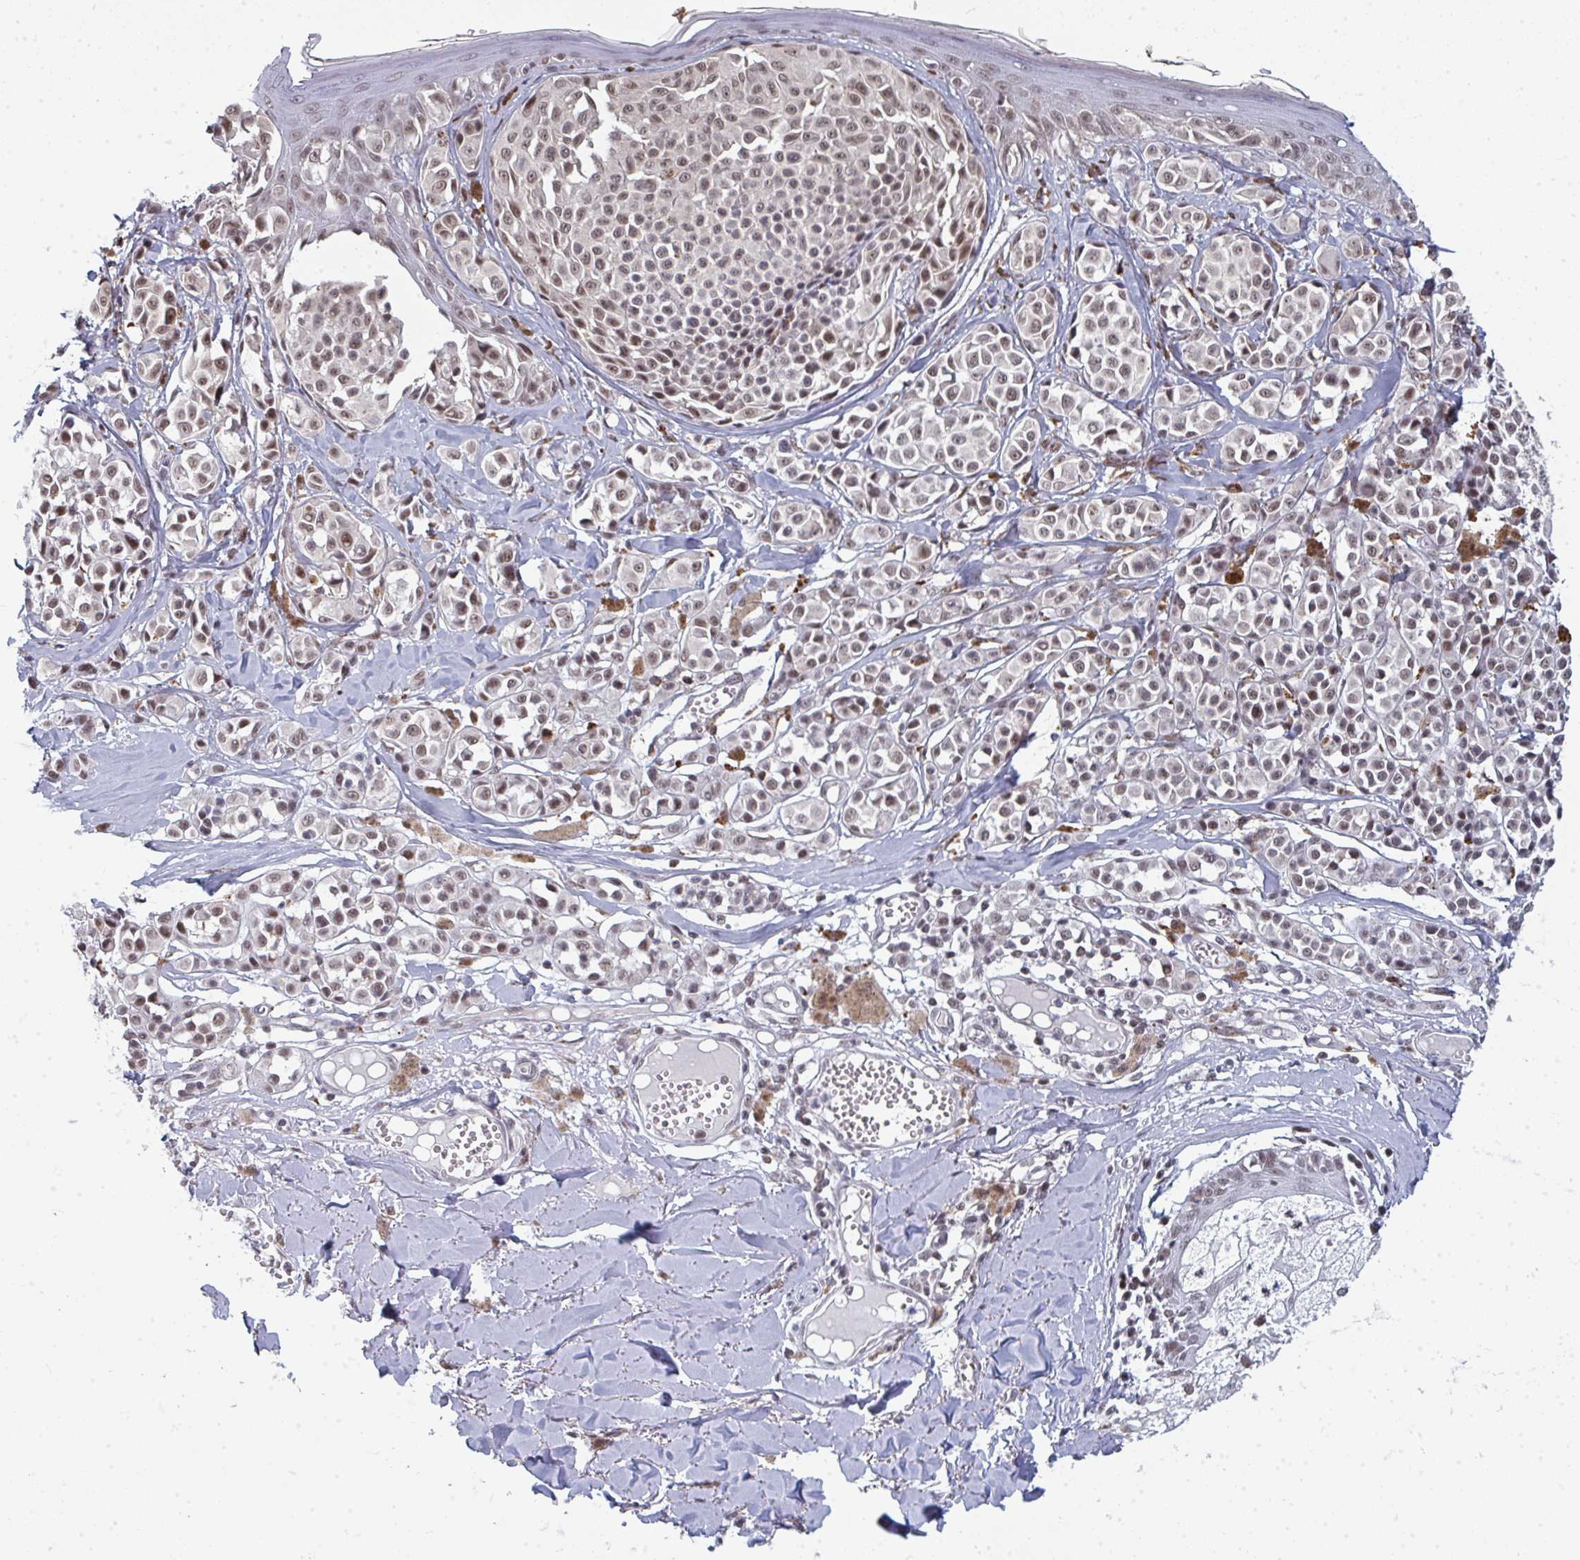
{"staining": {"intensity": "weak", "quantity": ">75%", "location": "nuclear"}, "tissue": "melanoma", "cell_type": "Tumor cells", "image_type": "cancer", "snomed": [{"axis": "morphology", "description": "Malignant melanoma, NOS"}, {"axis": "topography", "description": "Skin"}], "caption": "Melanoma stained with DAB (3,3'-diaminobenzidine) immunohistochemistry (IHC) displays low levels of weak nuclear positivity in approximately >75% of tumor cells. (DAB (3,3'-diaminobenzidine) IHC, brown staining for protein, blue staining for nuclei).", "gene": "ATF1", "patient": {"sex": "female", "age": 43}}